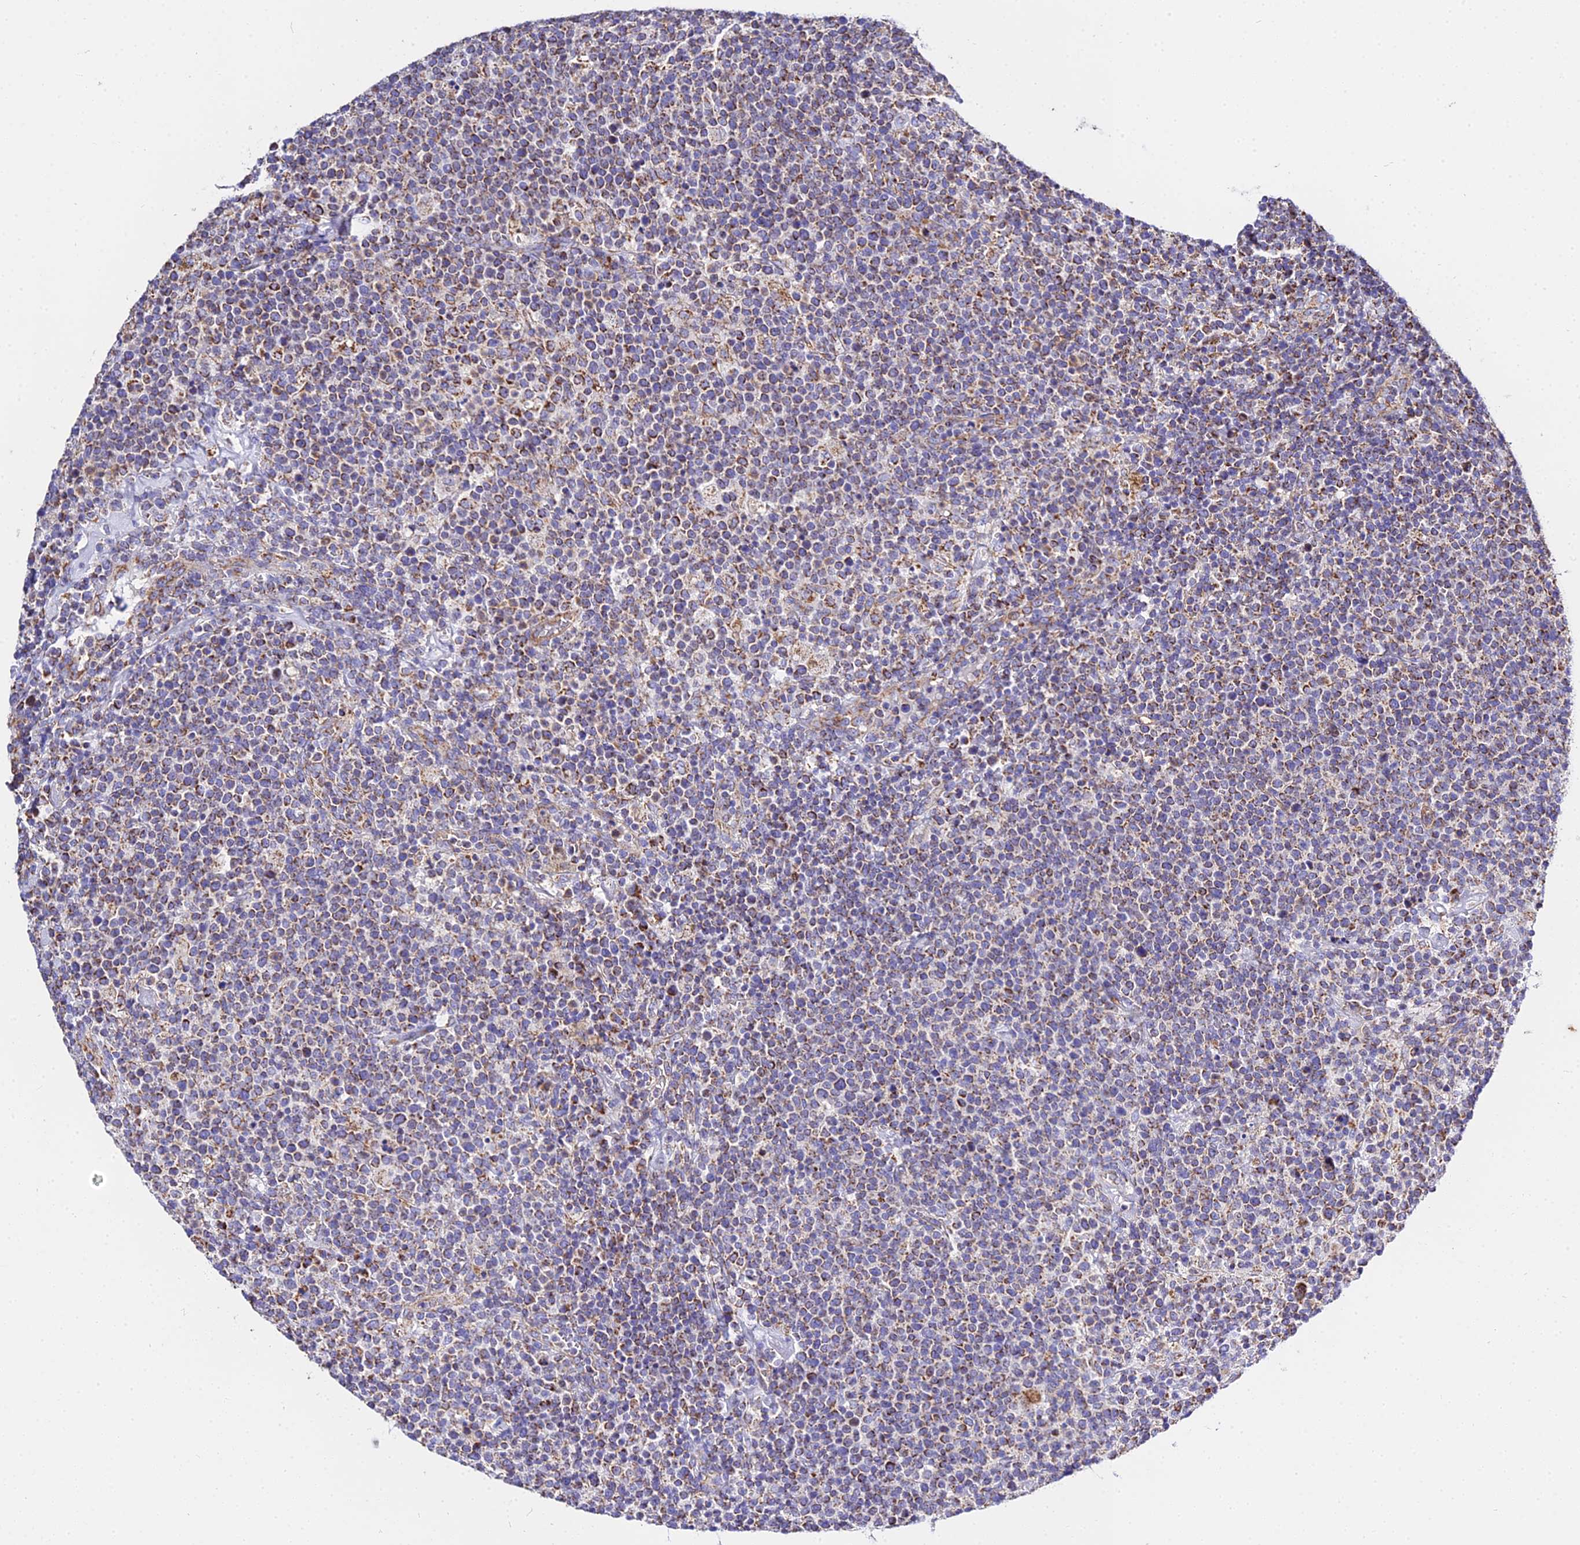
{"staining": {"intensity": "moderate", "quantity": ">75%", "location": "cytoplasmic/membranous"}, "tissue": "lymphoma", "cell_type": "Tumor cells", "image_type": "cancer", "snomed": [{"axis": "morphology", "description": "Malignant lymphoma, non-Hodgkin's type, High grade"}, {"axis": "topography", "description": "Lymph node"}], "caption": "High-grade malignant lymphoma, non-Hodgkin's type was stained to show a protein in brown. There is medium levels of moderate cytoplasmic/membranous positivity in approximately >75% of tumor cells.", "gene": "ZNF573", "patient": {"sex": "male", "age": 61}}